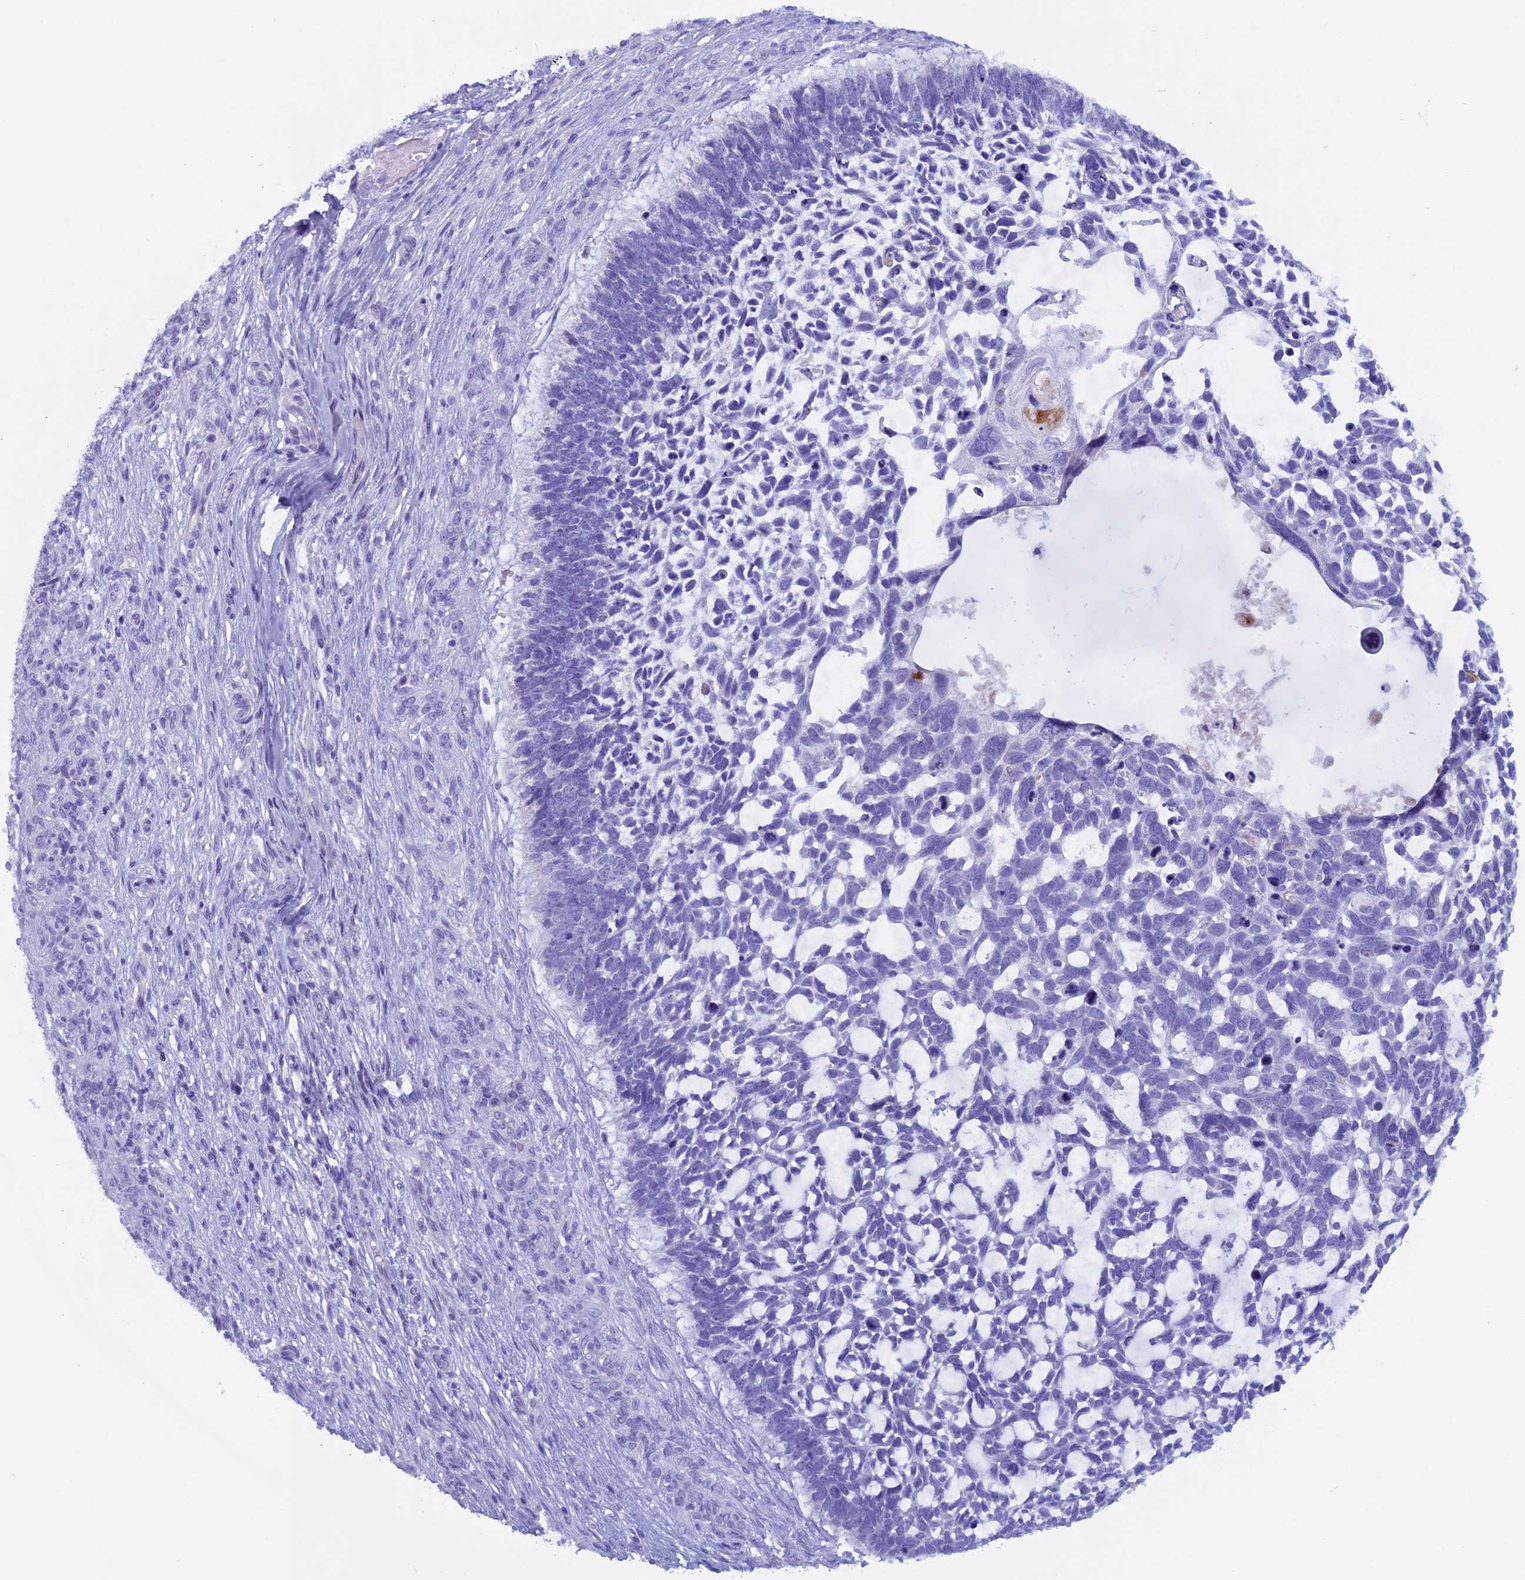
{"staining": {"intensity": "negative", "quantity": "none", "location": "none"}, "tissue": "skin cancer", "cell_type": "Tumor cells", "image_type": "cancer", "snomed": [{"axis": "morphology", "description": "Basal cell carcinoma"}, {"axis": "topography", "description": "Skin"}], "caption": "Immunohistochemistry (IHC) of human basal cell carcinoma (skin) shows no staining in tumor cells.", "gene": "ZNF563", "patient": {"sex": "male", "age": 88}}